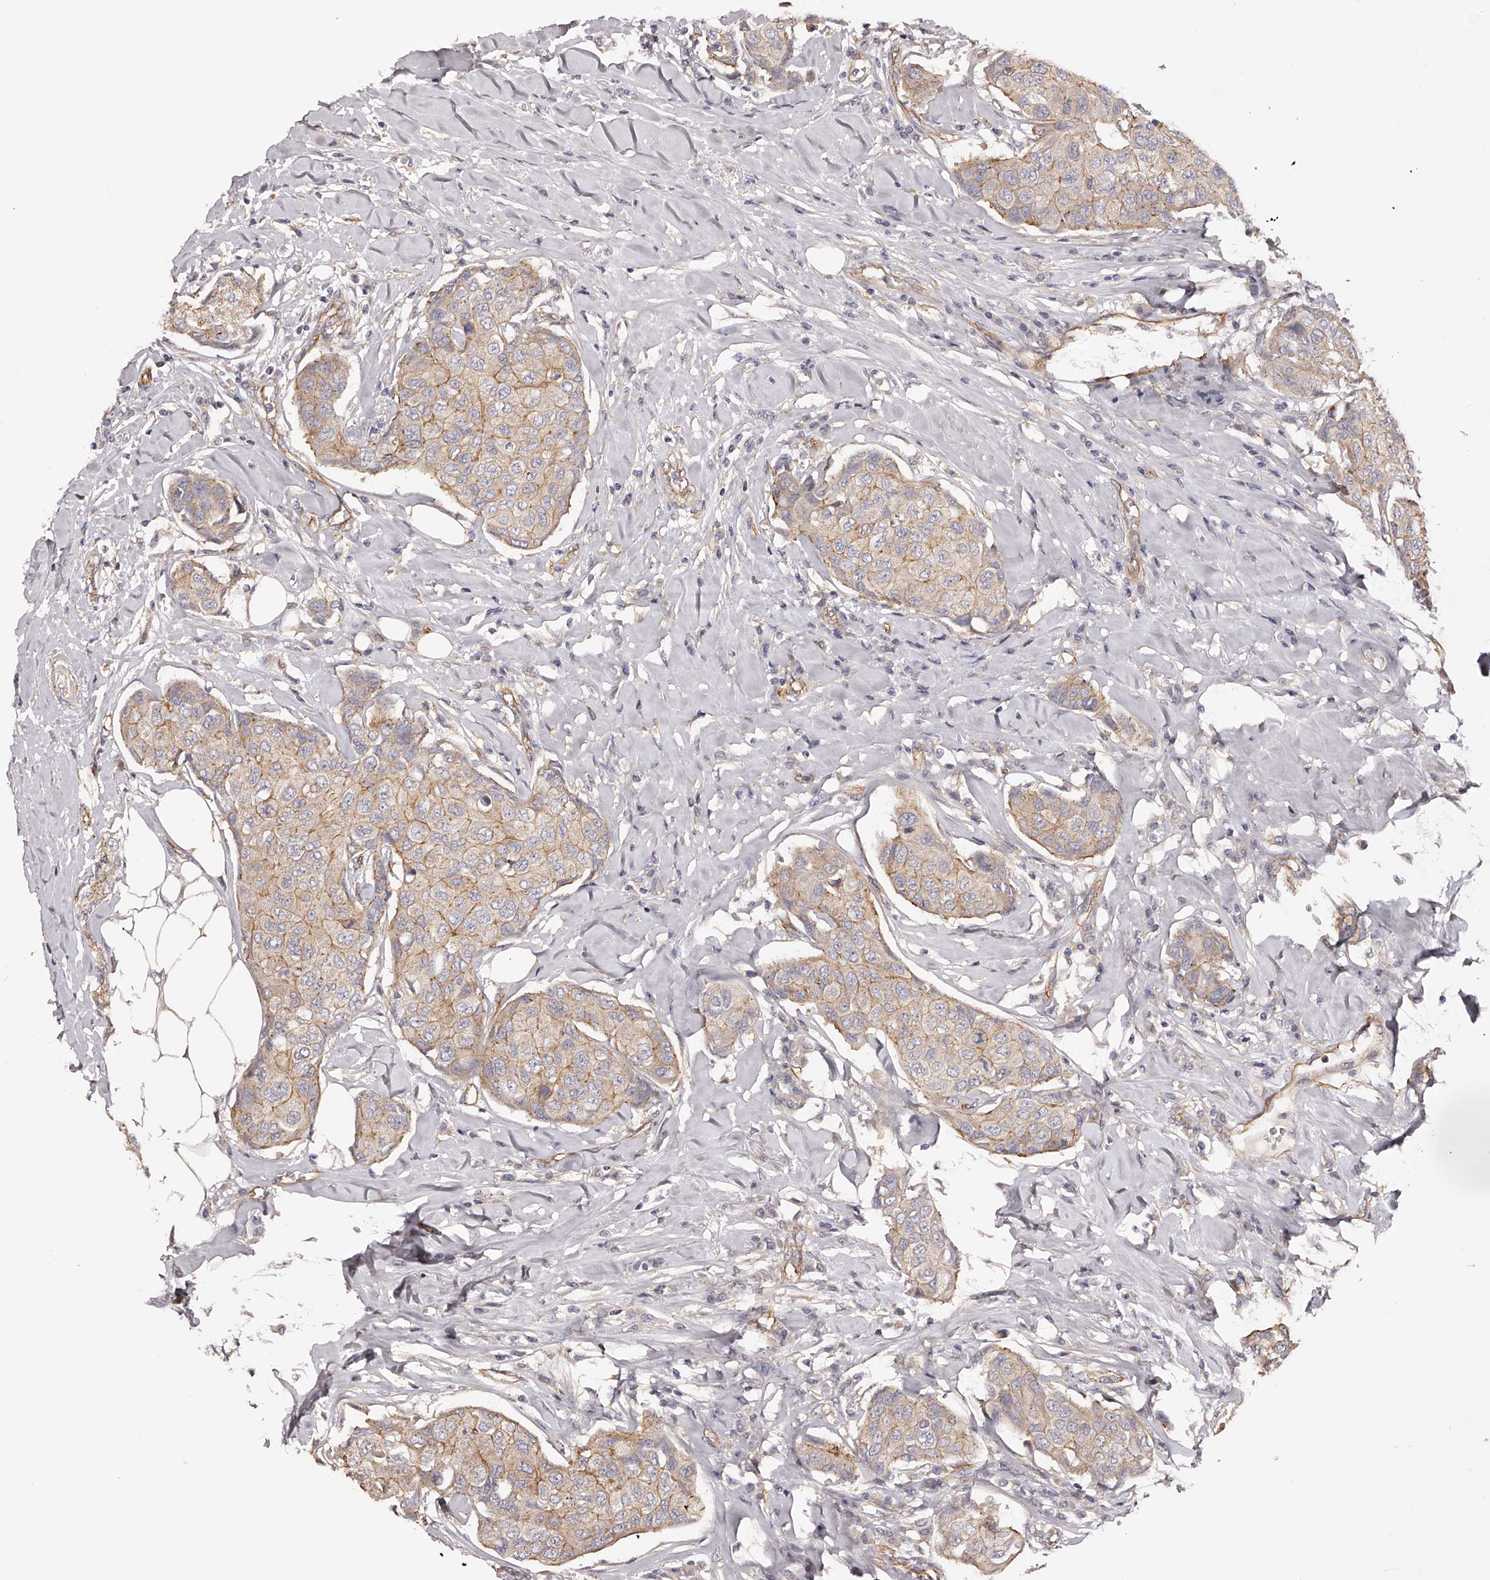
{"staining": {"intensity": "moderate", "quantity": "25%-75%", "location": "cytoplasmic/membranous"}, "tissue": "breast cancer", "cell_type": "Tumor cells", "image_type": "cancer", "snomed": [{"axis": "morphology", "description": "Duct carcinoma"}, {"axis": "topography", "description": "Breast"}], "caption": "Immunohistochemistry (IHC) of breast cancer (intraductal carcinoma) demonstrates medium levels of moderate cytoplasmic/membranous staining in approximately 25%-75% of tumor cells.", "gene": "LTV1", "patient": {"sex": "female", "age": 80}}